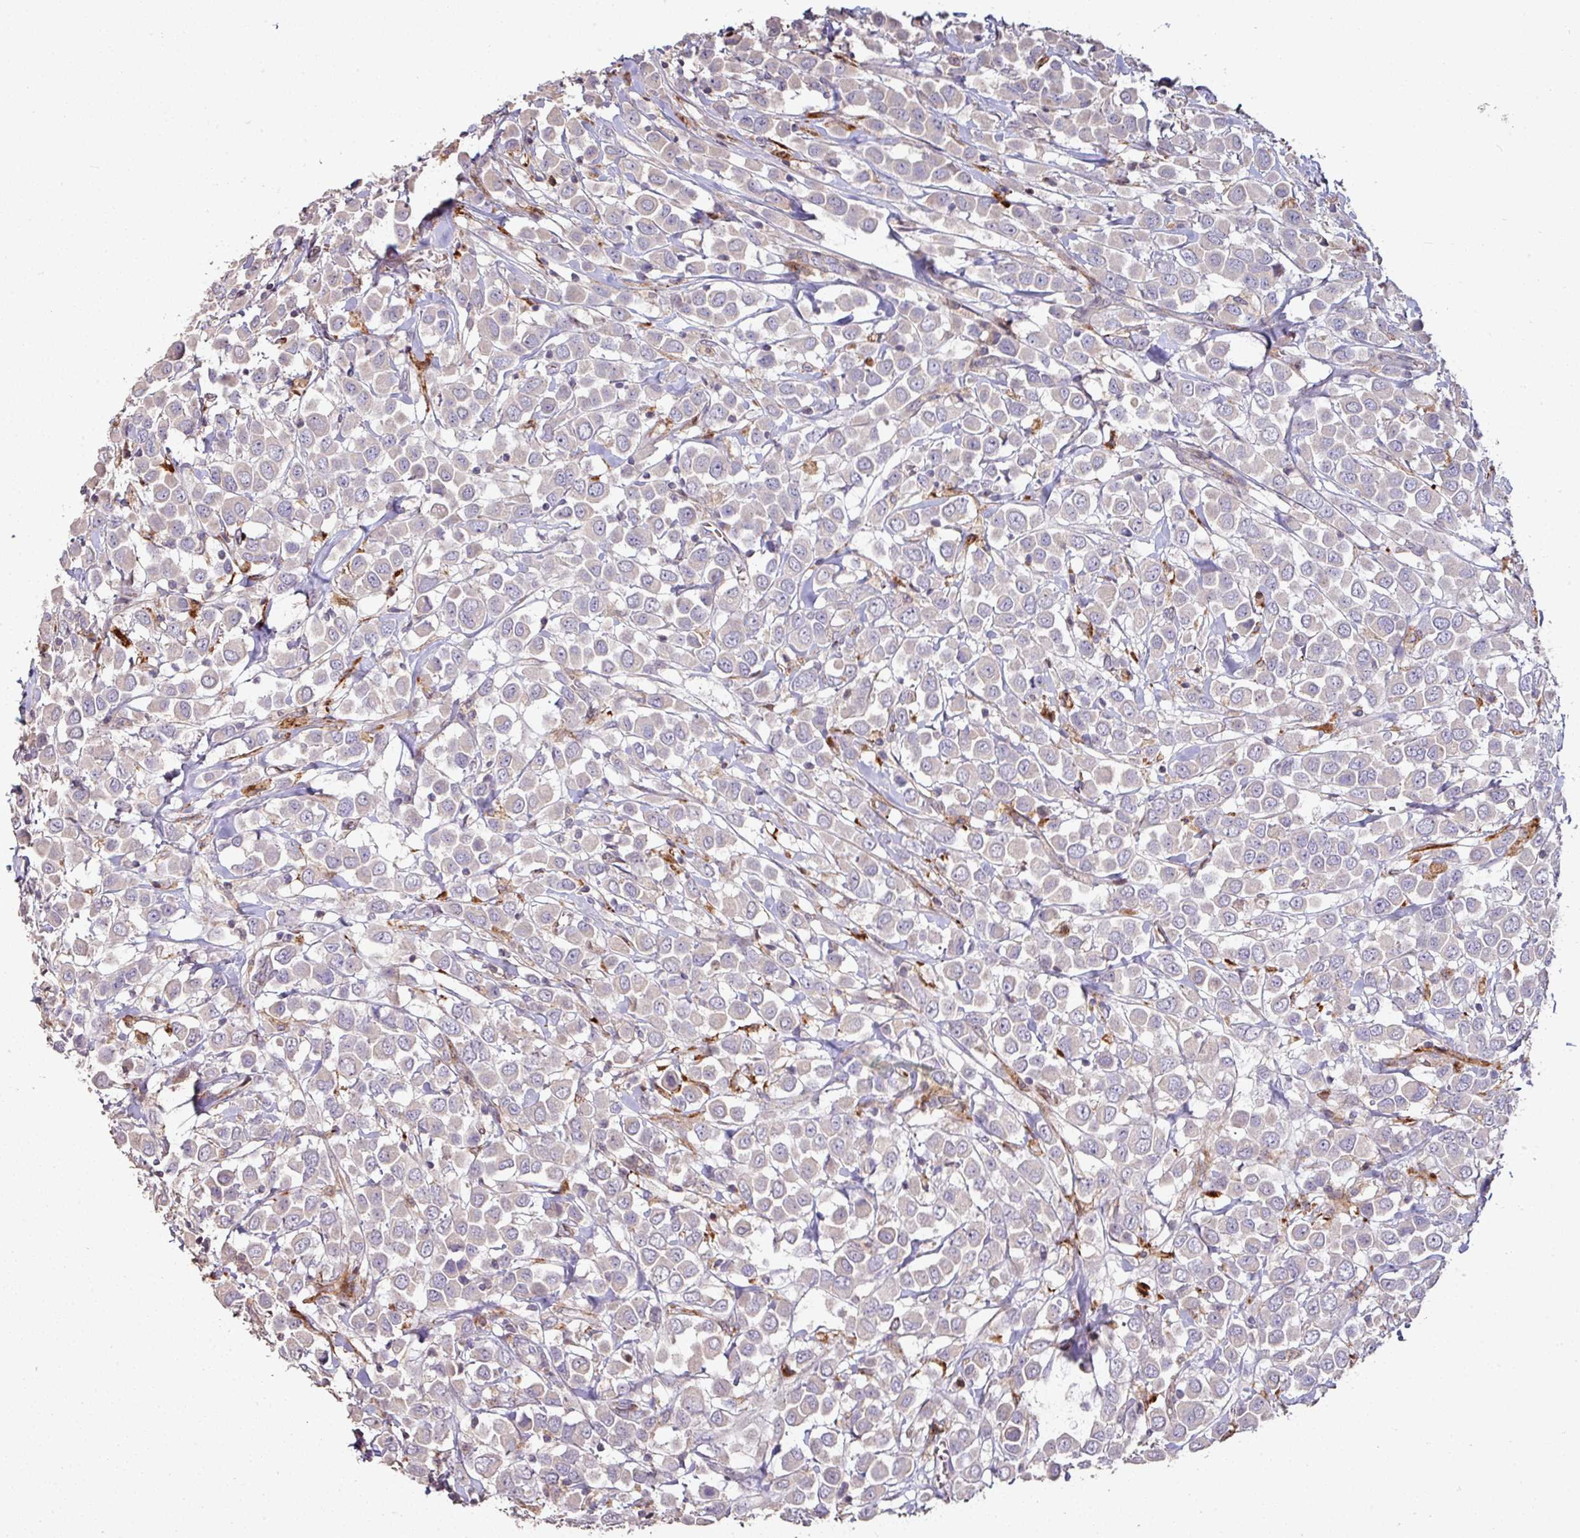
{"staining": {"intensity": "negative", "quantity": "none", "location": "none"}, "tissue": "breast cancer", "cell_type": "Tumor cells", "image_type": "cancer", "snomed": [{"axis": "morphology", "description": "Duct carcinoma"}, {"axis": "topography", "description": "Breast"}], "caption": "Tumor cells show no significant positivity in breast cancer (invasive ductal carcinoma).", "gene": "RPL23A", "patient": {"sex": "female", "age": 61}}